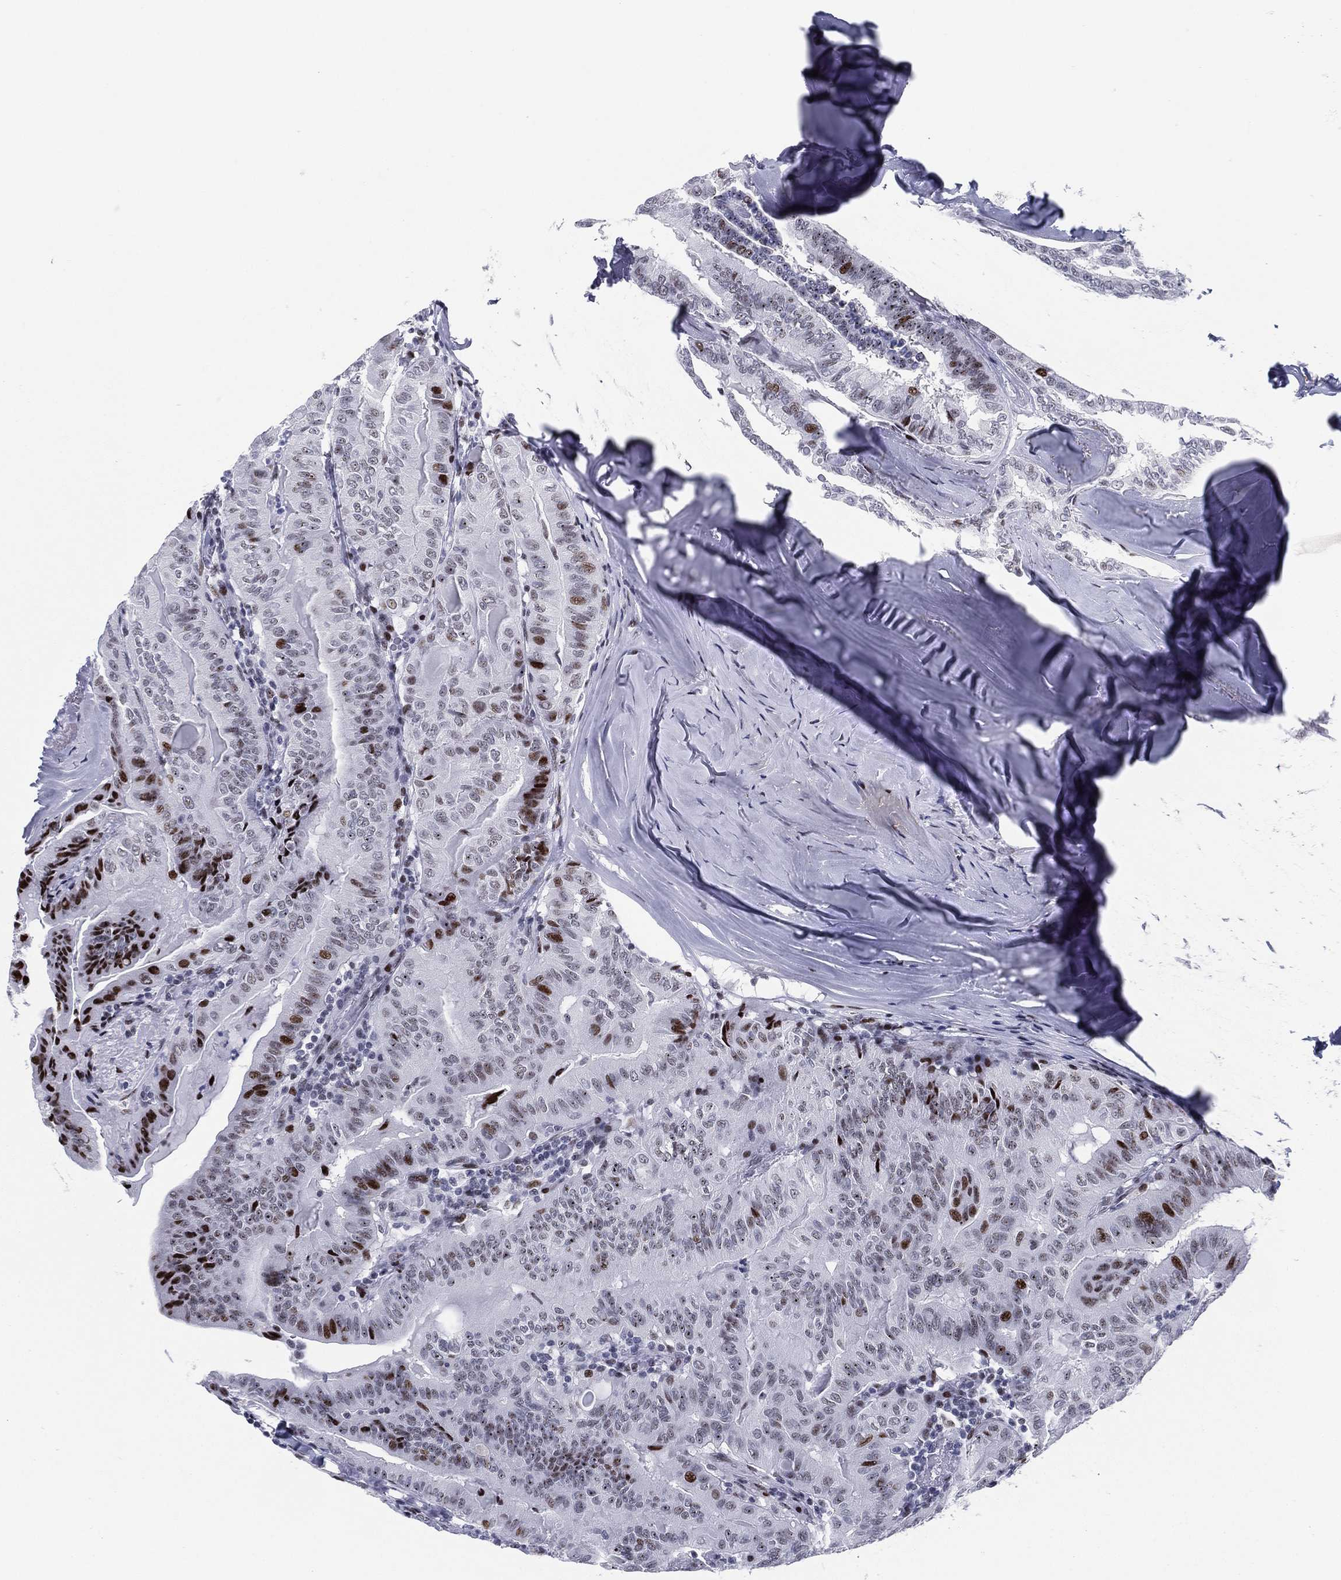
{"staining": {"intensity": "strong", "quantity": "<25%", "location": "nuclear"}, "tissue": "thyroid cancer", "cell_type": "Tumor cells", "image_type": "cancer", "snomed": [{"axis": "morphology", "description": "Papillary adenocarcinoma, NOS"}, {"axis": "topography", "description": "Thyroid gland"}], "caption": "An immunohistochemistry image of neoplastic tissue is shown. Protein staining in brown highlights strong nuclear positivity in thyroid cancer within tumor cells.", "gene": "CYB561D2", "patient": {"sex": "female", "age": 68}}